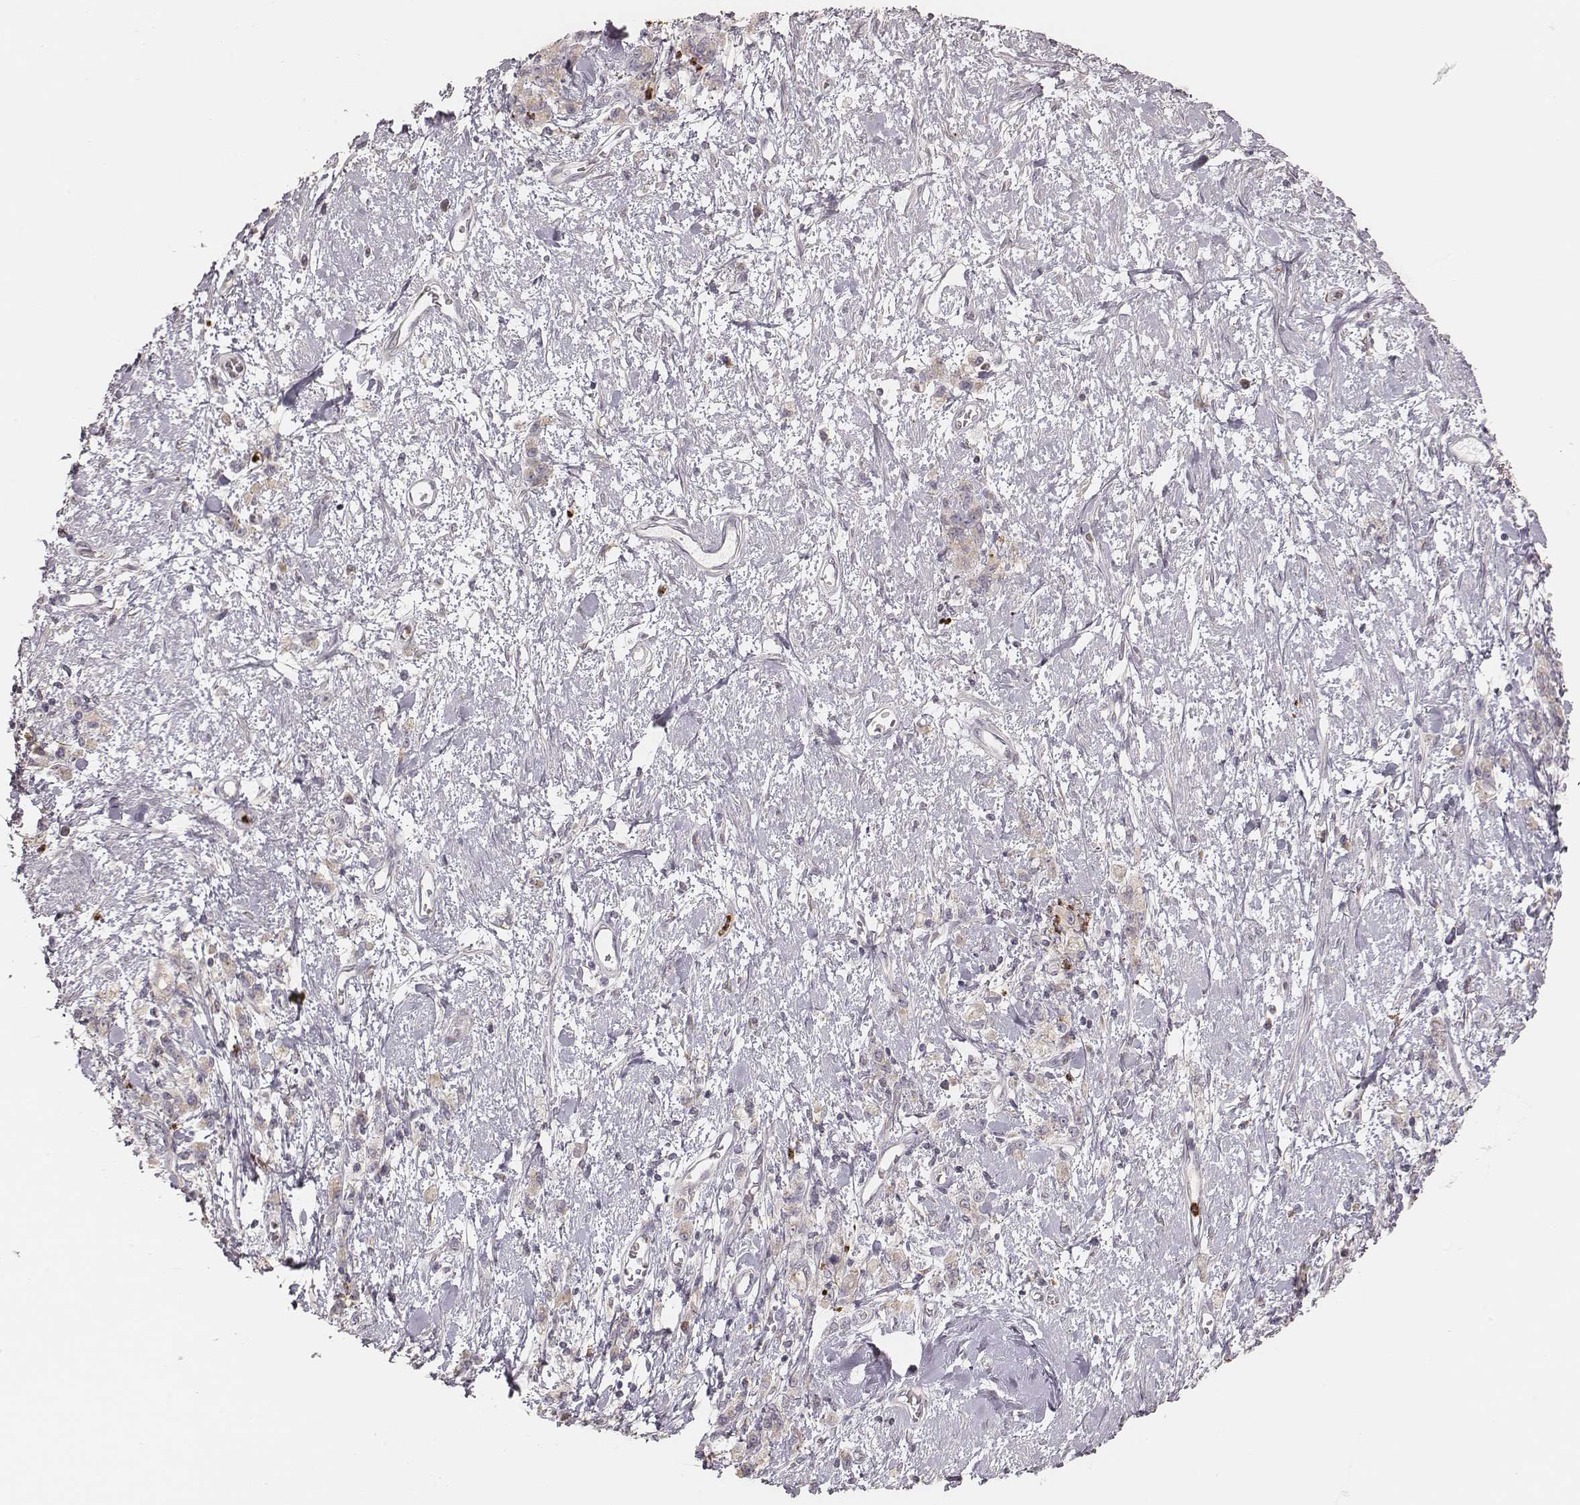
{"staining": {"intensity": "weak", "quantity": ">75%", "location": "cytoplasmic/membranous"}, "tissue": "stomach cancer", "cell_type": "Tumor cells", "image_type": "cancer", "snomed": [{"axis": "morphology", "description": "Adenocarcinoma, NOS"}, {"axis": "topography", "description": "Stomach"}], "caption": "There is low levels of weak cytoplasmic/membranous staining in tumor cells of stomach cancer, as demonstrated by immunohistochemical staining (brown color).", "gene": "ABCA7", "patient": {"sex": "male", "age": 77}}